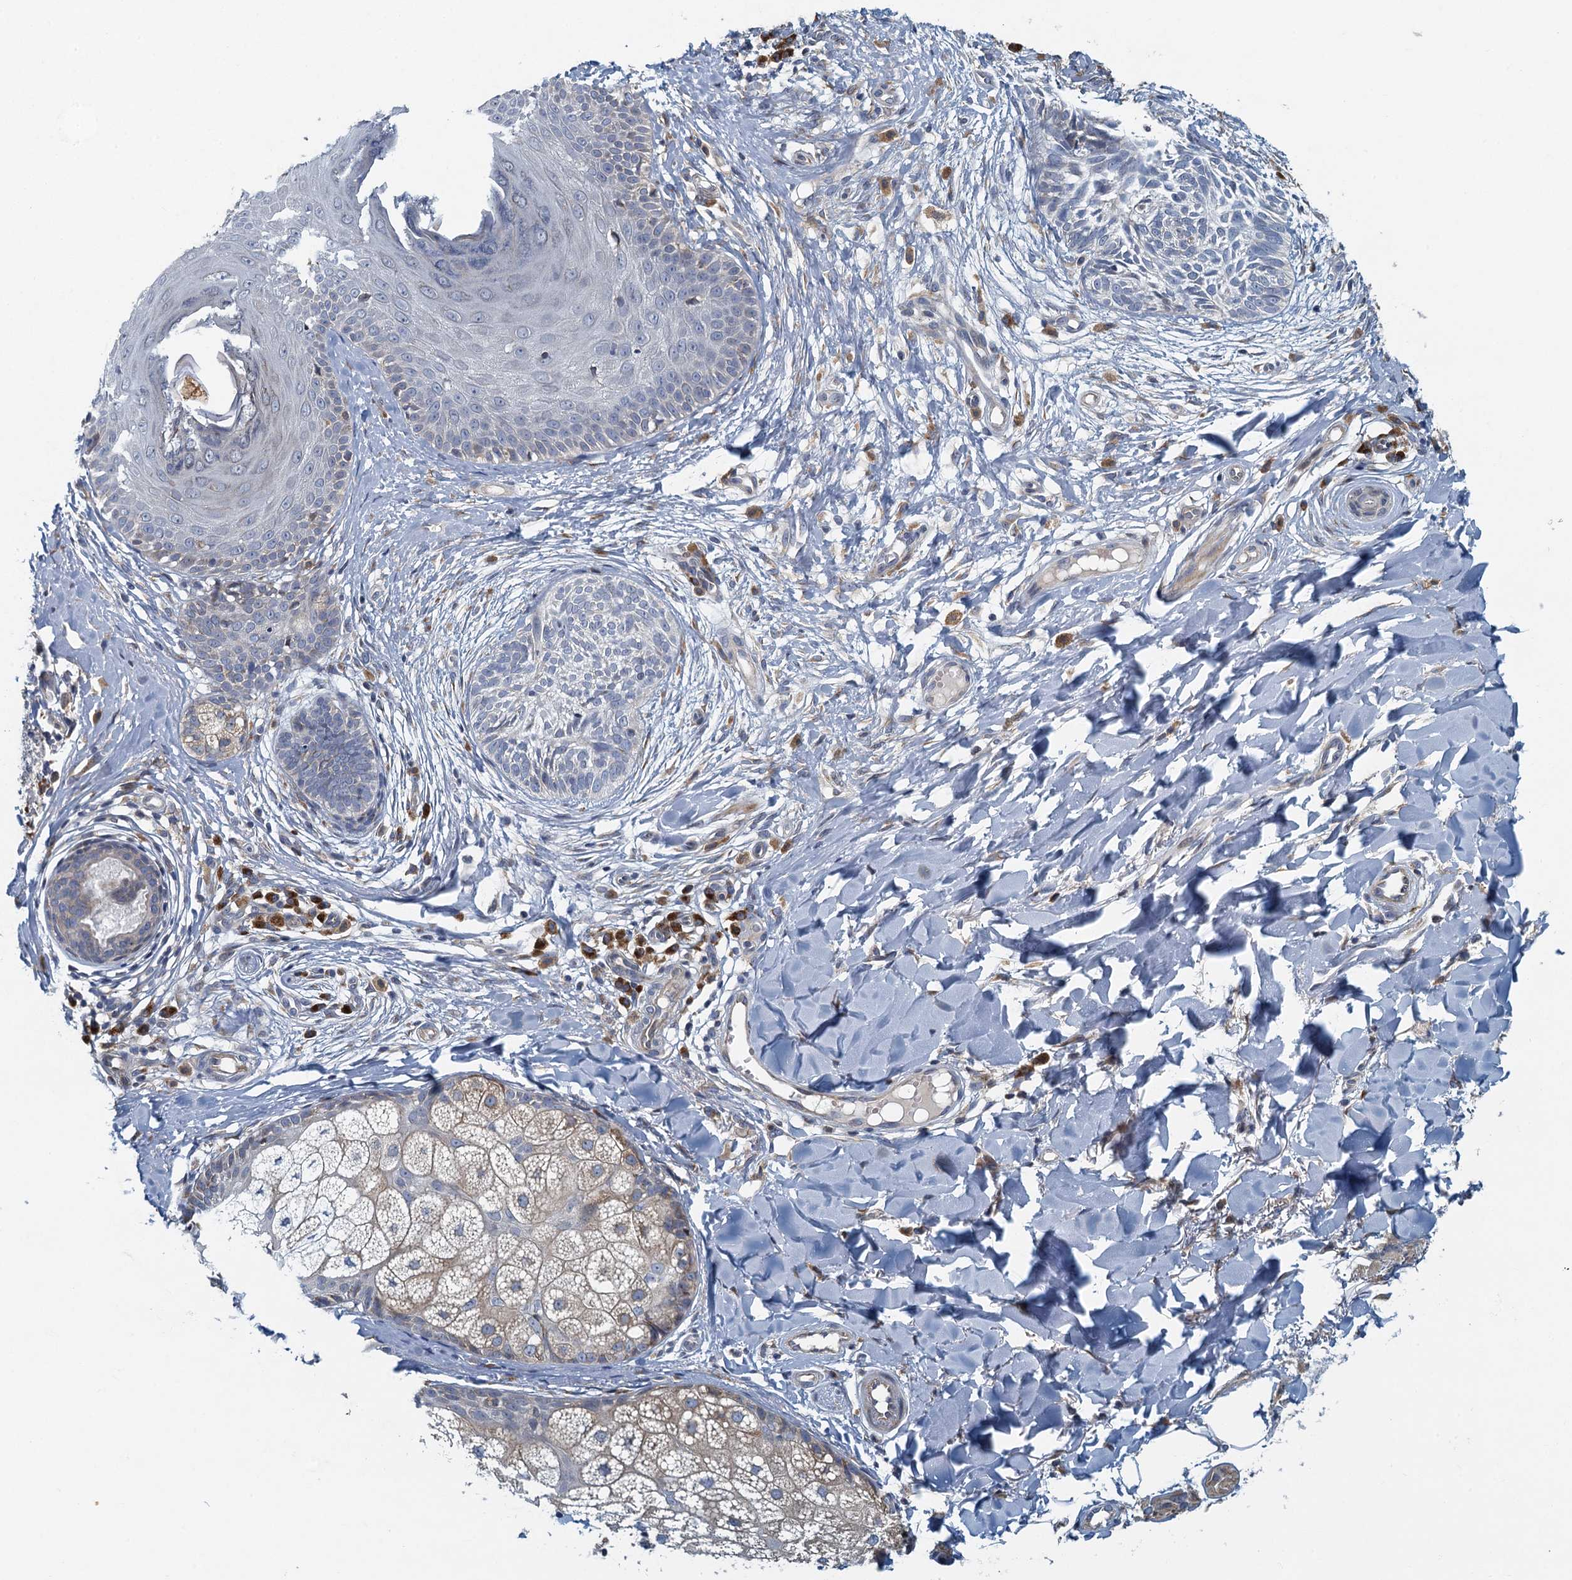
{"staining": {"intensity": "negative", "quantity": "none", "location": "none"}, "tissue": "skin cancer", "cell_type": "Tumor cells", "image_type": "cancer", "snomed": [{"axis": "morphology", "description": "Basal cell carcinoma"}, {"axis": "topography", "description": "Skin"}], "caption": "Skin basal cell carcinoma stained for a protein using immunohistochemistry shows no positivity tumor cells.", "gene": "ALG2", "patient": {"sex": "female", "age": 61}}